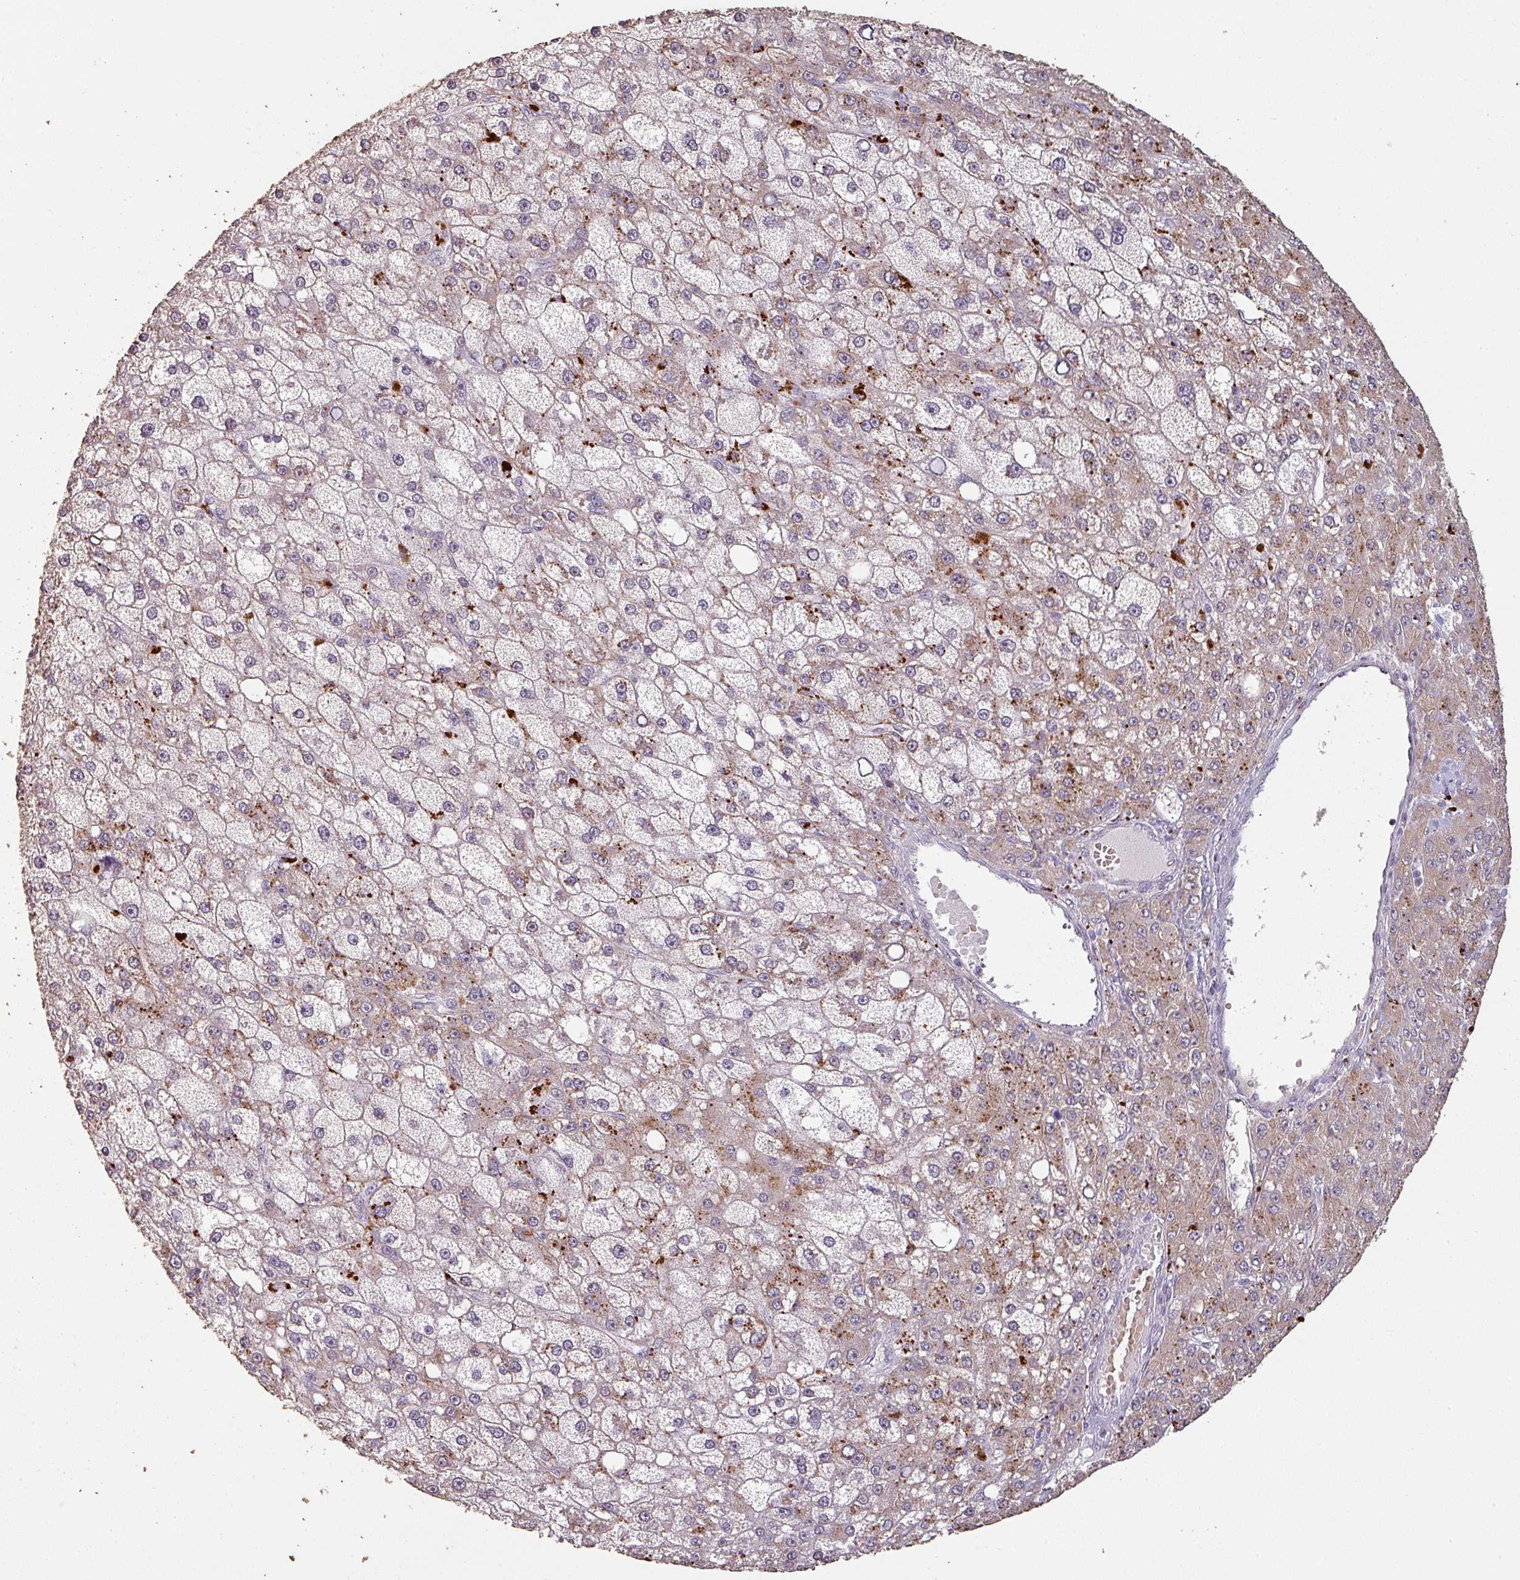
{"staining": {"intensity": "strong", "quantity": "<25%", "location": "cytoplasmic/membranous"}, "tissue": "liver cancer", "cell_type": "Tumor cells", "image_type": "cancer", "snomed": [{"axis": "morphology", "description": "Carcinoma, Hepatocellular, NOS"}, {"axis": "topography", "description": "Liver"}], "caption": "Strong cytoplasmic/membranous protein staining is present in approximately <25% of tumor cells in hepatocellular carcinoma (liver). Immunohistochemistry (ihc) stains the protein of interest in brown and the nuclei are stained blue.", "gene": "LYPLA1", "patient": {"sex": "male", "age": 67}}